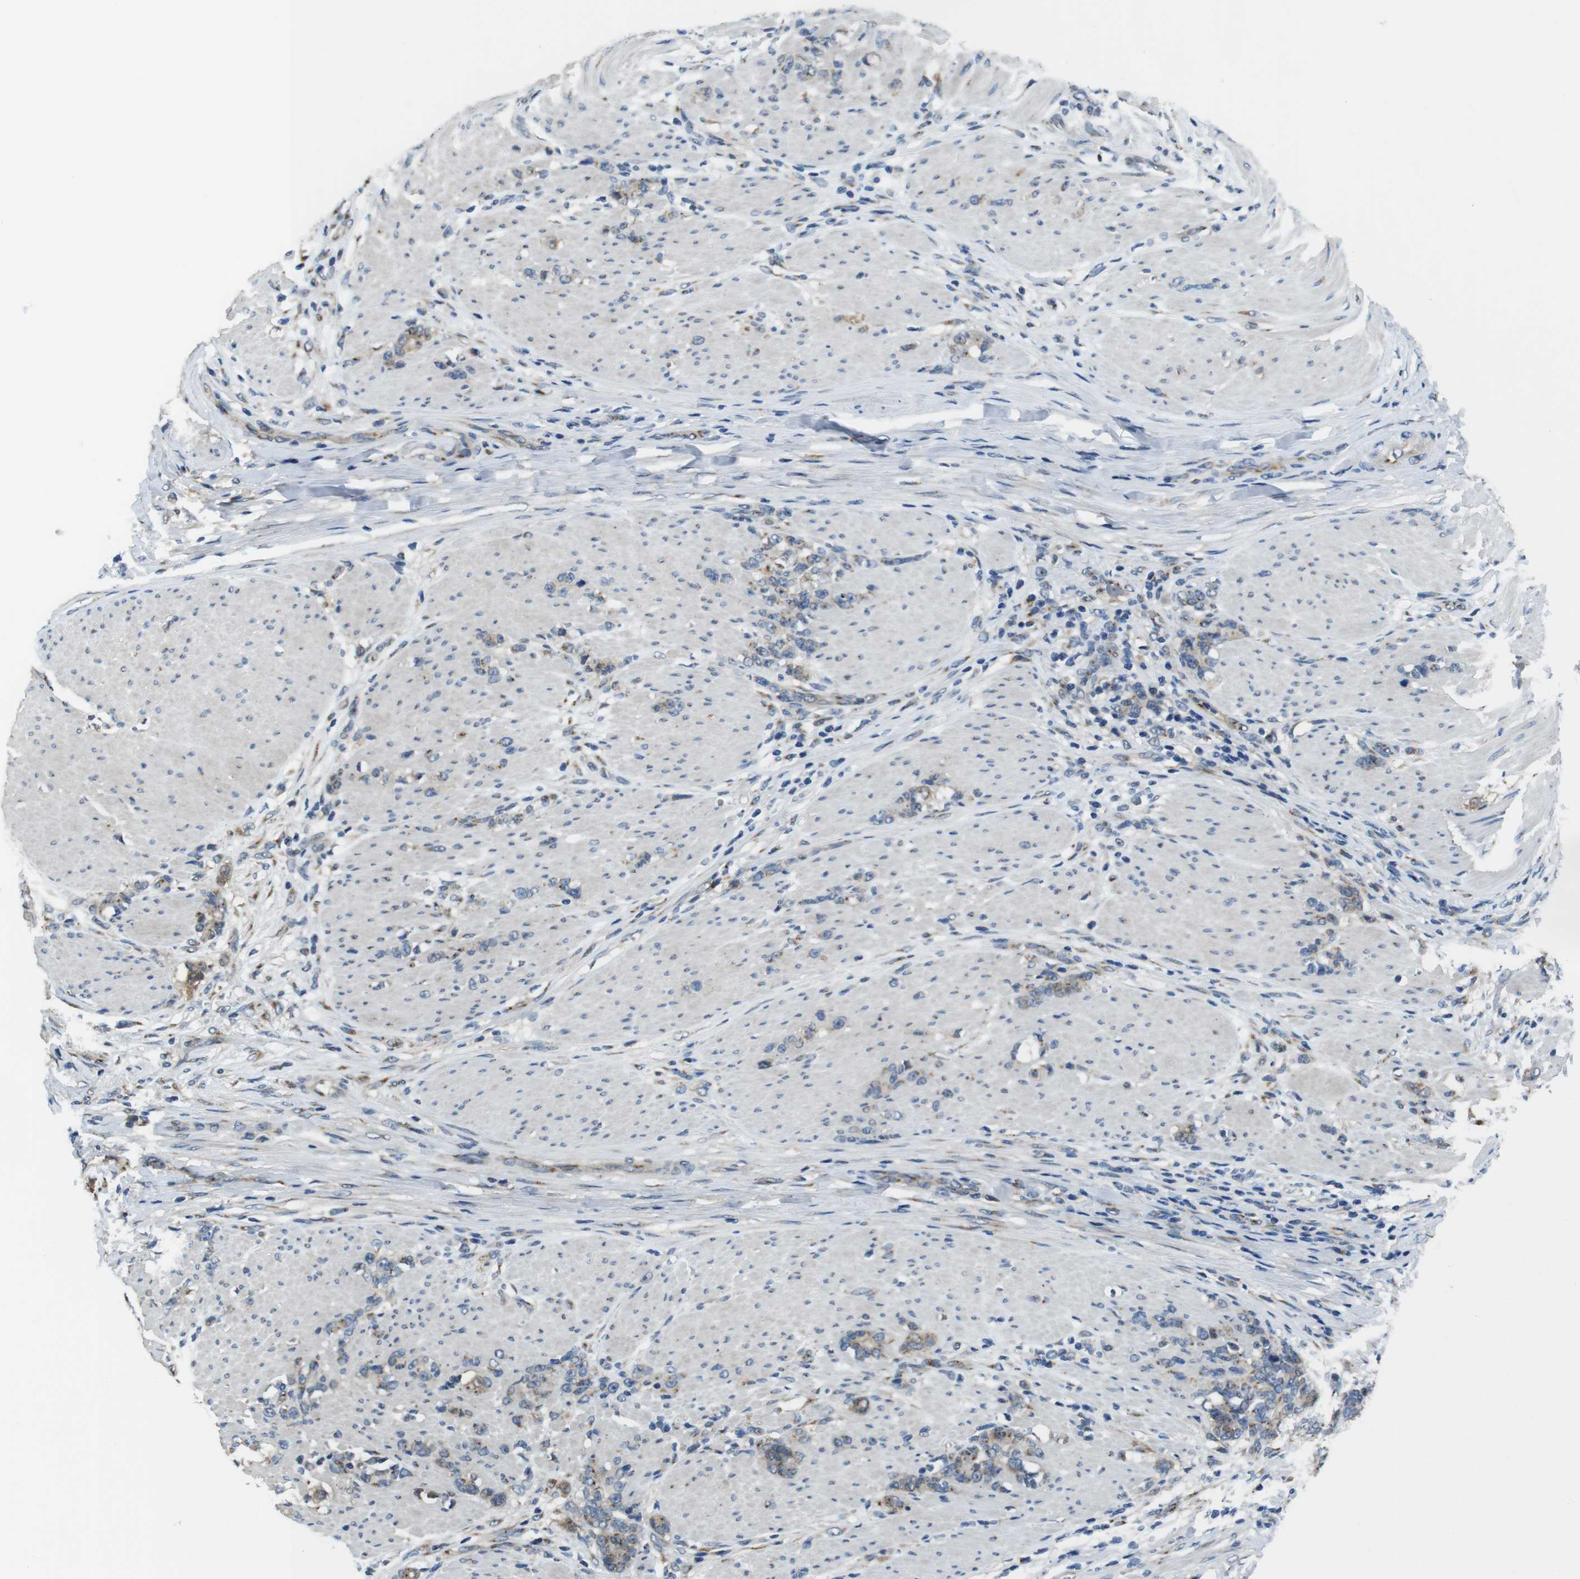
{"staining": {"intensity": "weak", "quantity": "25%-75%", "location": "cytoplasmic/membranous"}, "tissue": "stomach cancer", "cell_type": "Tumor cells", "image_type": "cancer", "snomed": [{"axis": "morphology", "description": "Adenocarcinoma, NOS"}, {"axis": "topography", "description": "Stomach, lower"}], "caption": "Protein expression analysis of adenocarcinoma (stomach) demonstrates weak cytoplasmic/membranous expression in approximately 25%-75% of tumor cells.", "gene": "RAB6A", "patient": {"sex": "male", "age": 88}}